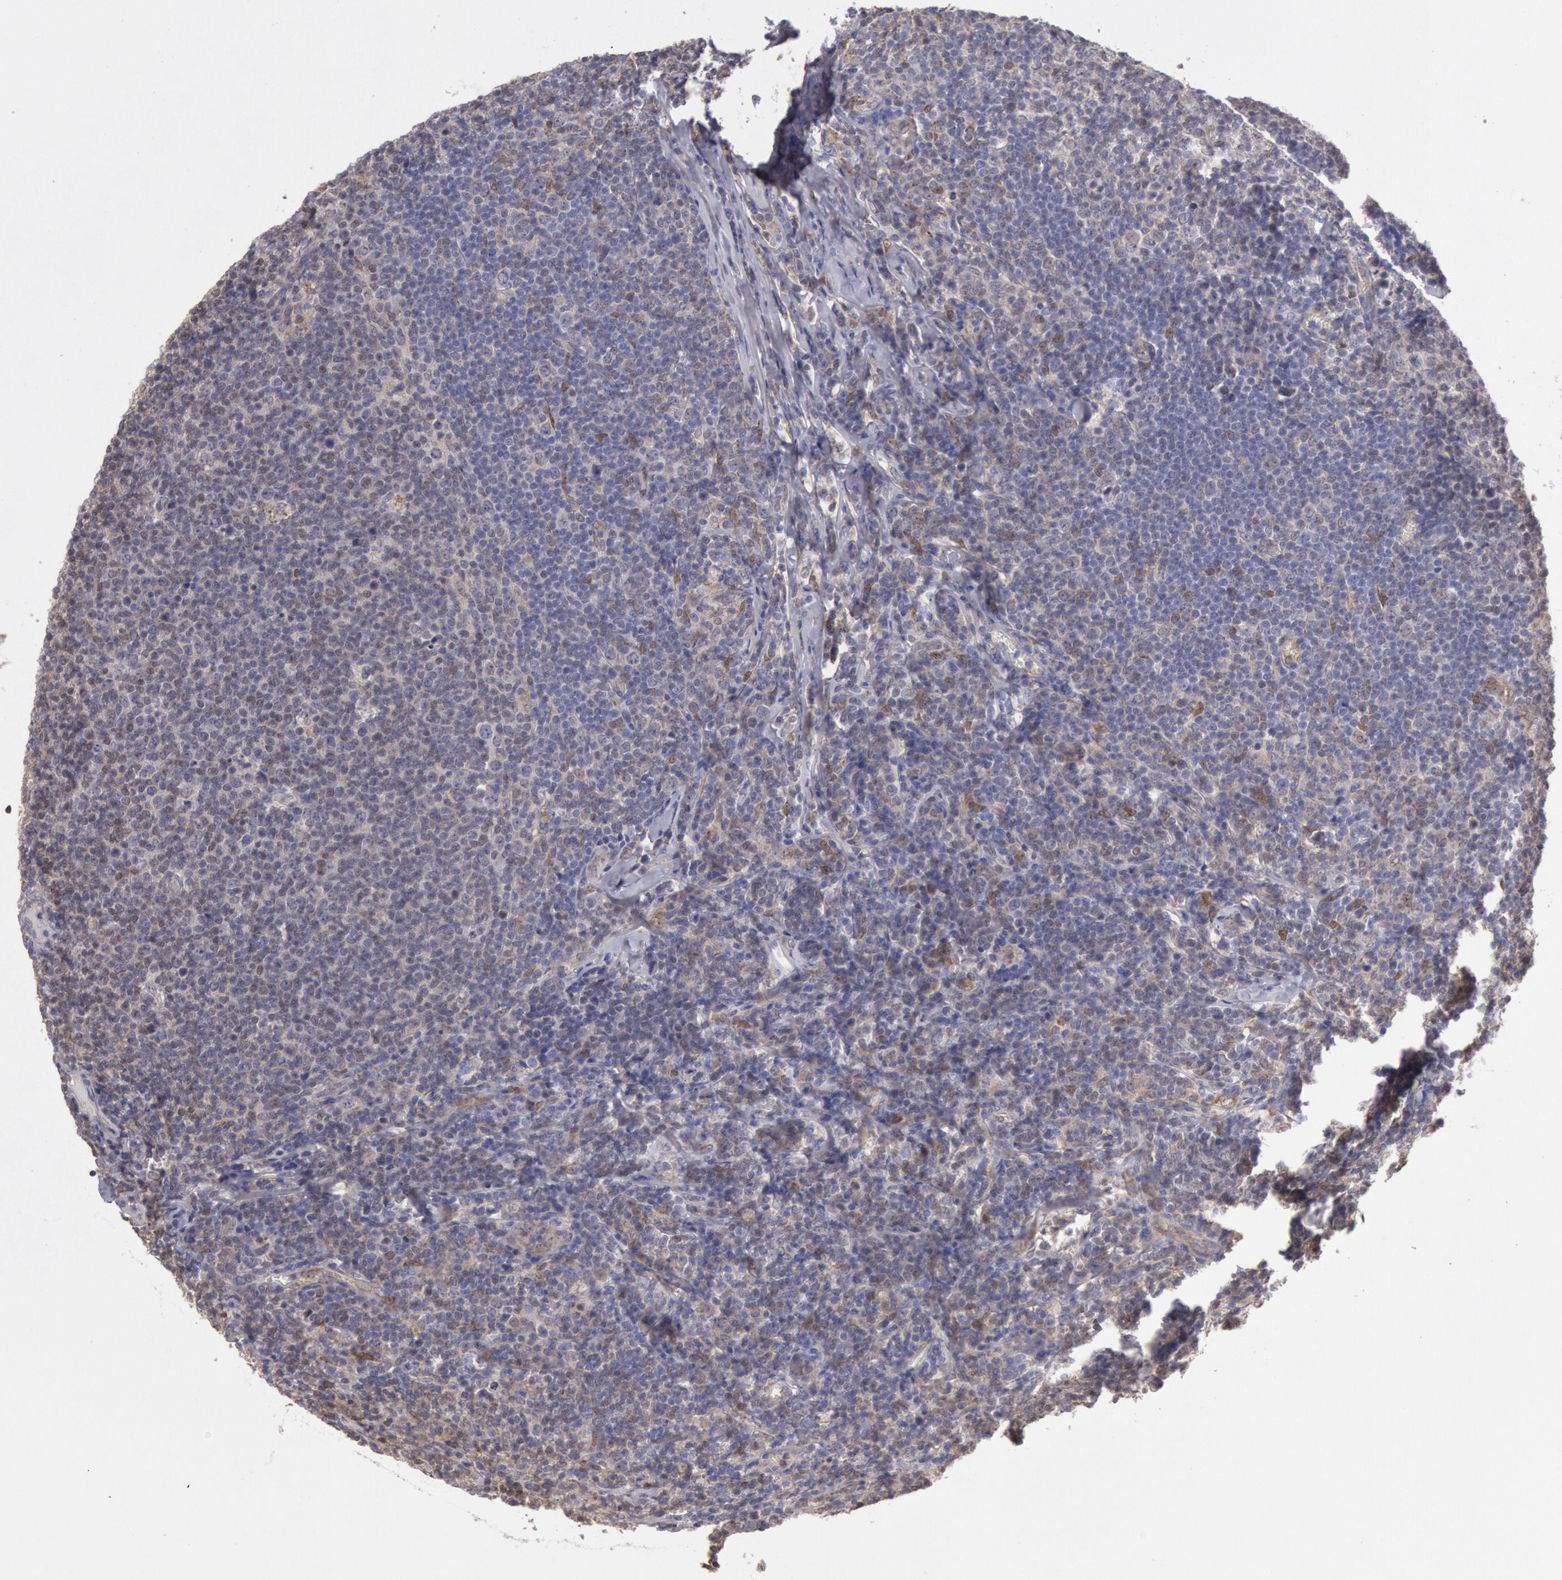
{"staining": {"intensity": "negative", "quantity": "none", "location": "none"}, "tissue": "lymphoma", "cell_type": "Tumor cells", "image_type": "cancer", "snomed": [{"axis": "morphology", "description": "Malignant lymphoma, non-Hodgkin's type, Low grade"}, {"axis": "topography", "description": "Lymph node"}], "caption": "Human low-grade malignant lymphoma, non-Hodgkin's type stained for a protein using IHC reveals no positivity in tumor cells.", "gene": "MPST", "patient": {"sex": "male", "age": 74}}